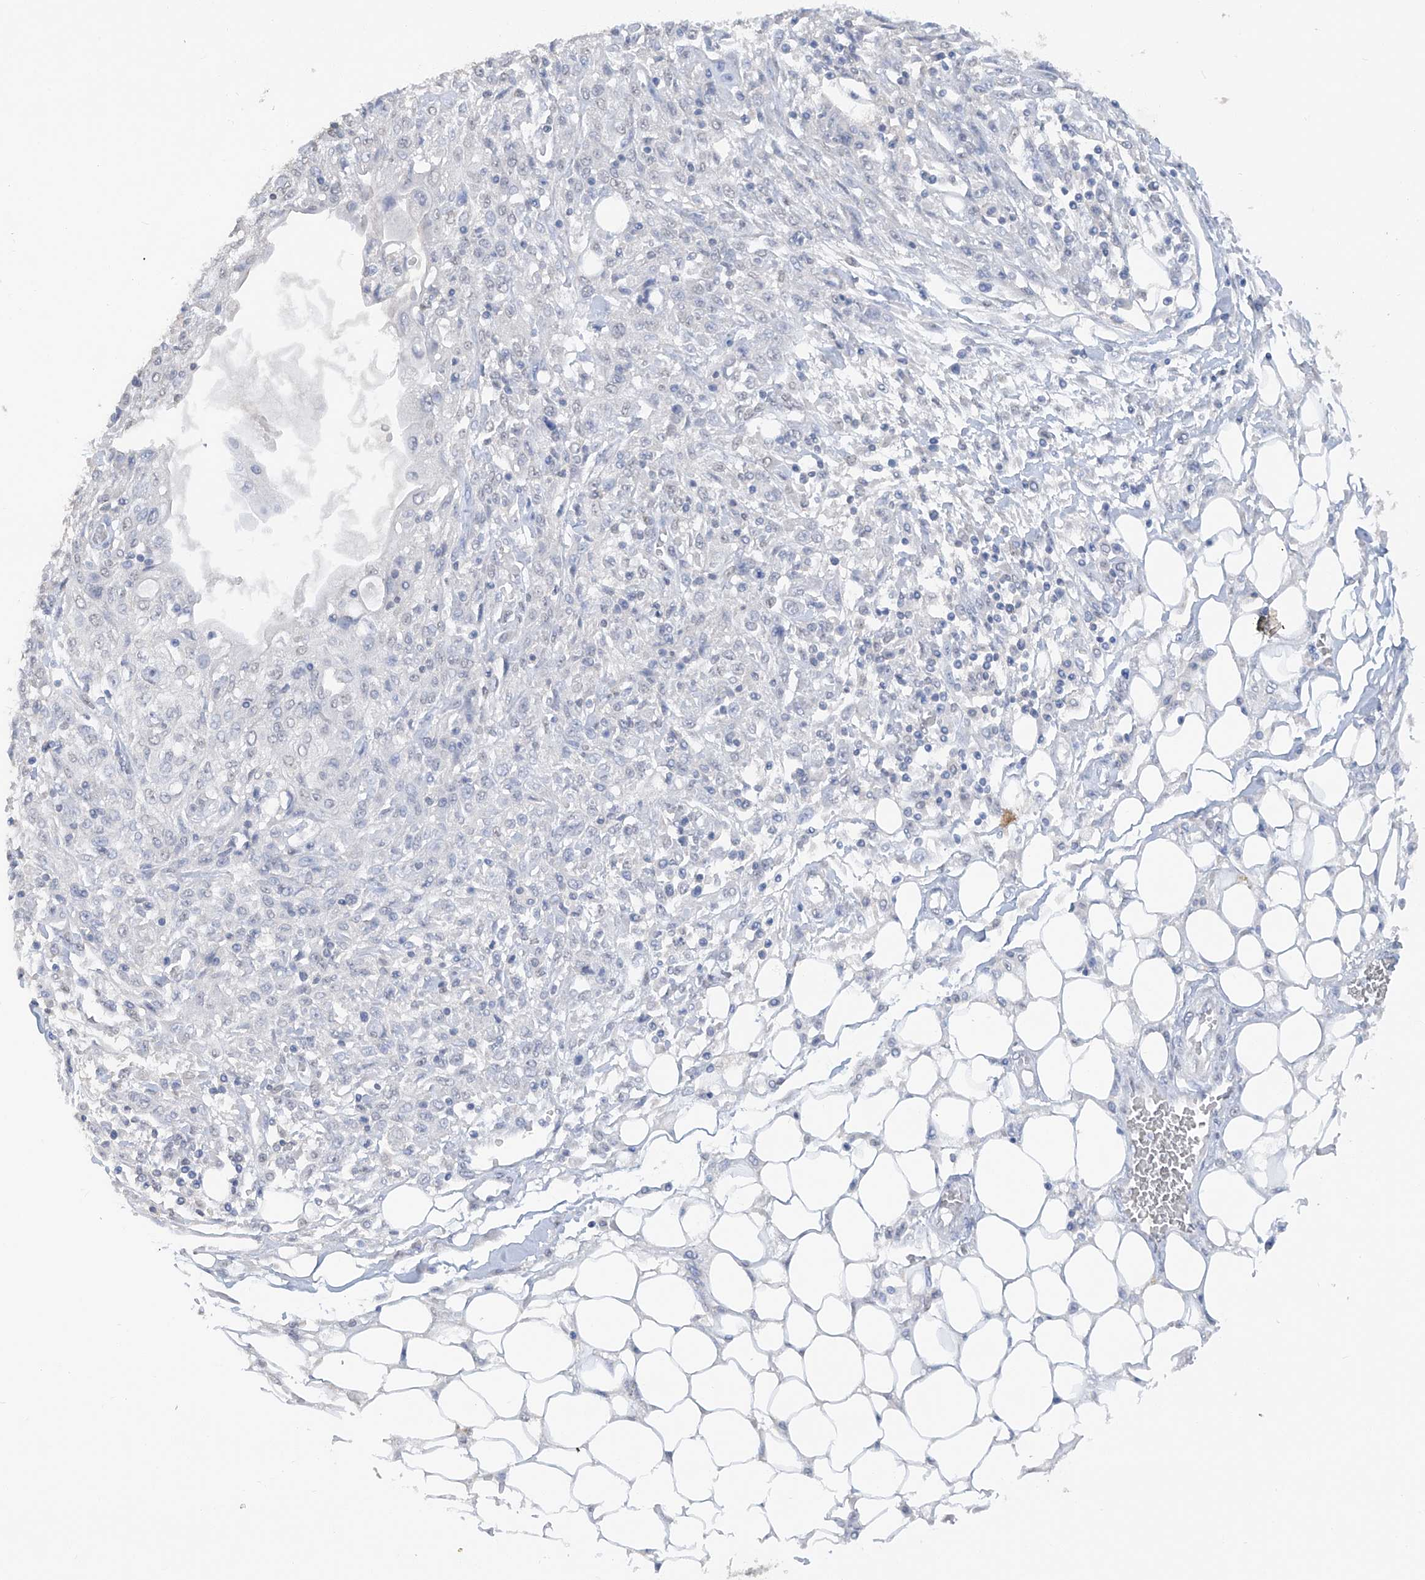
{"staining": {"intensity": "negative", "quantity": "none", "location": "none"}, "tissue": "skin cancer", "cell_type": "Tumor cells", "image_type": "cancer", "snomed": [{"axis": "morphology", "description": "Squamous cell carcinoma, NOS"}, {"axis": "morphology", "description": "Squamous cell carcinoma, metastatic, NOS"}, {"axis": "topography", "description": "Skin"}, {"axis": "topography", "description": "Lymph node"}], "caption": "Tumor cells show no significant positivity in skin cancer.", "gene": "HAS3", "patient": {"sex": "male", "age": 75}}